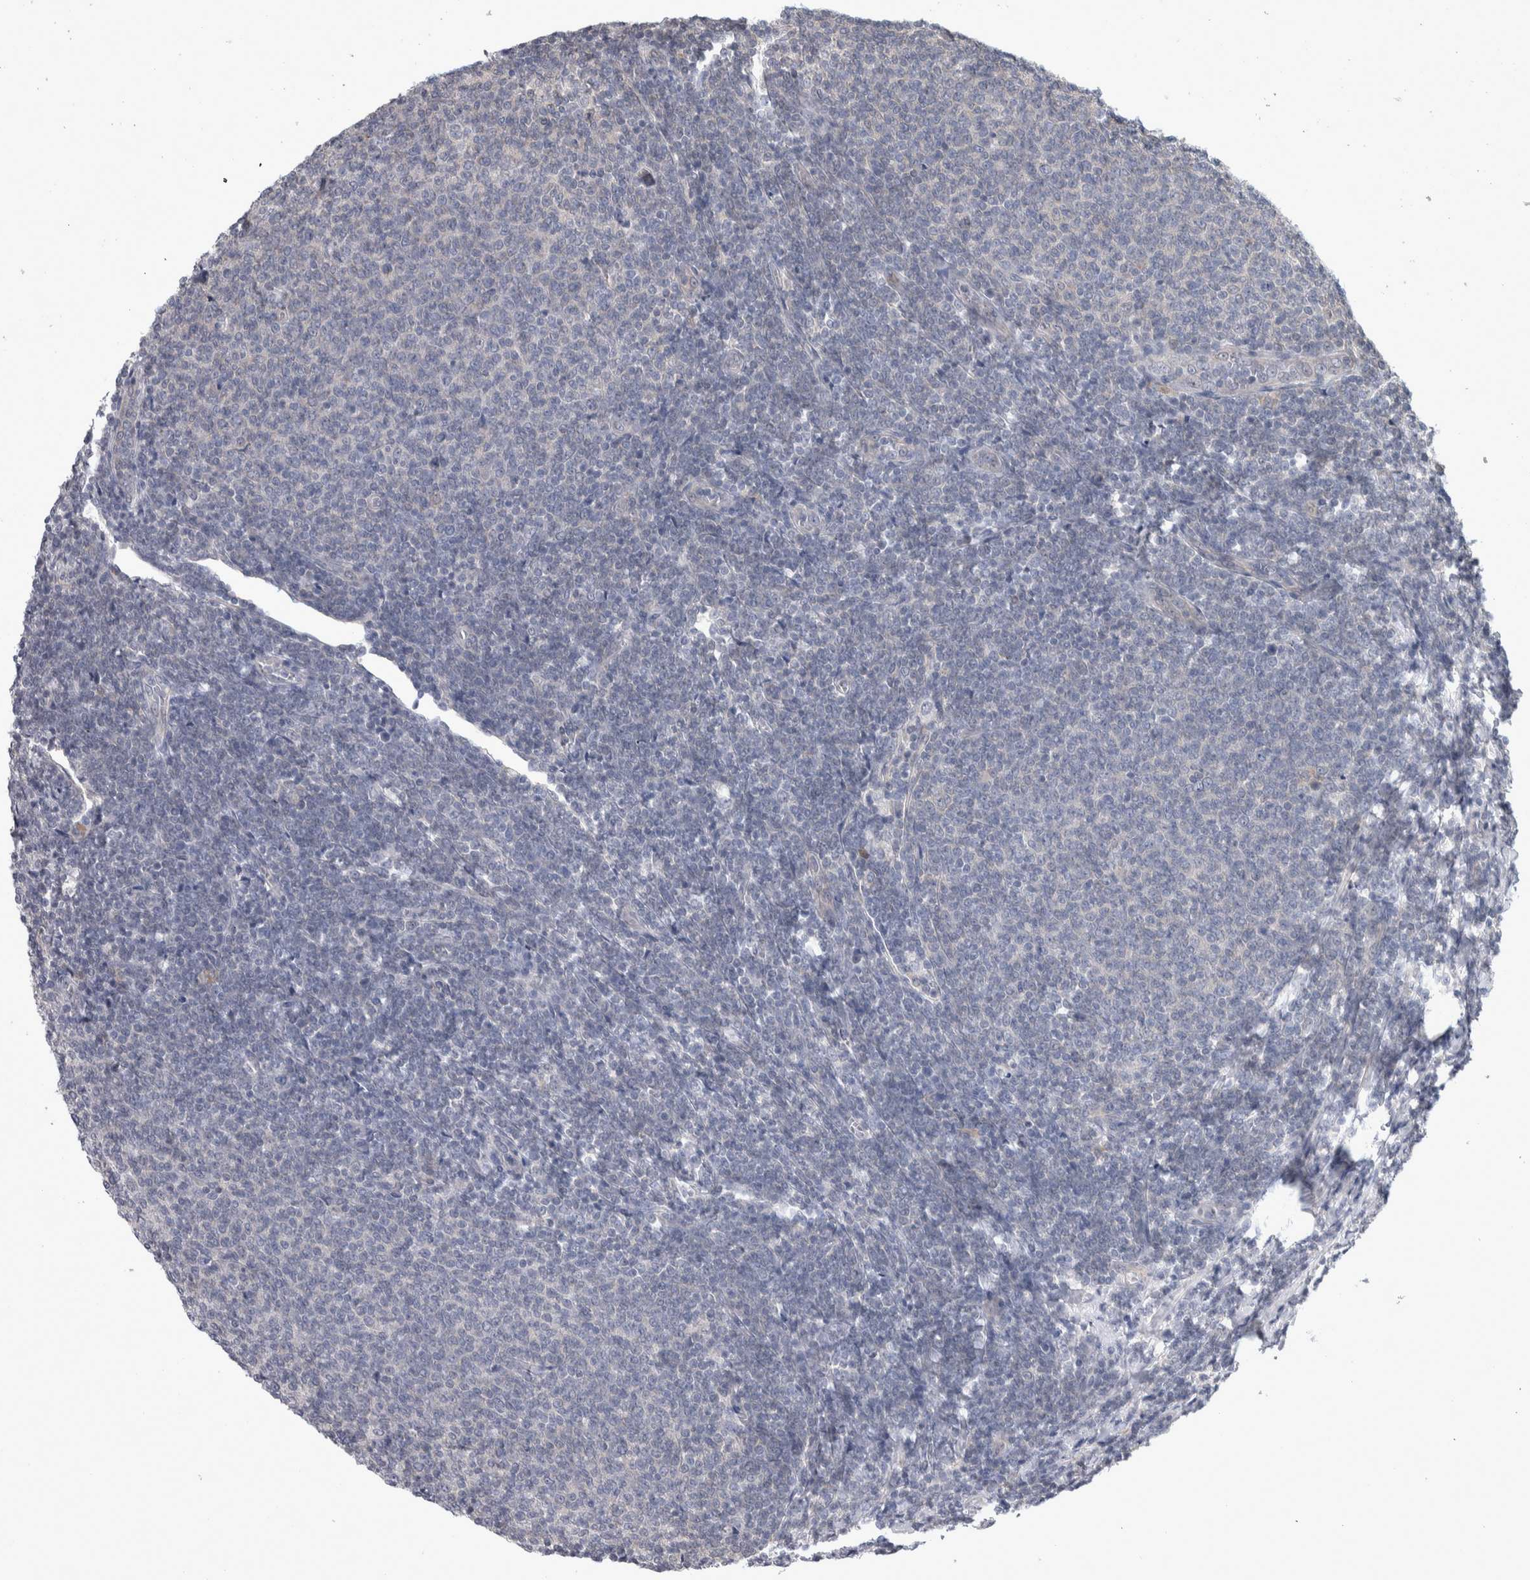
{"staining": {"intensity": "negative", "quantity": "none", "location": "none"}, "tissue": "lymphoma", "cell_type": "Tumor cells", "image_type": "cancer", "snomed": [{"axis": "morphology", "description": "Malignant lymphoma, non-Hodgkin's type, Low grade"}, {"axis": "topography", "description": "Lymph node"}], "caption": "DAB (3,3'-diaminobenzidine) immunohistochemical staining of low-grade malignant lymphoma, non-Hodgkin's type shows no significant staining in tumor cells.", "gene": "TAX1BP1", "patient": {"sex": "male", "age": 66}}